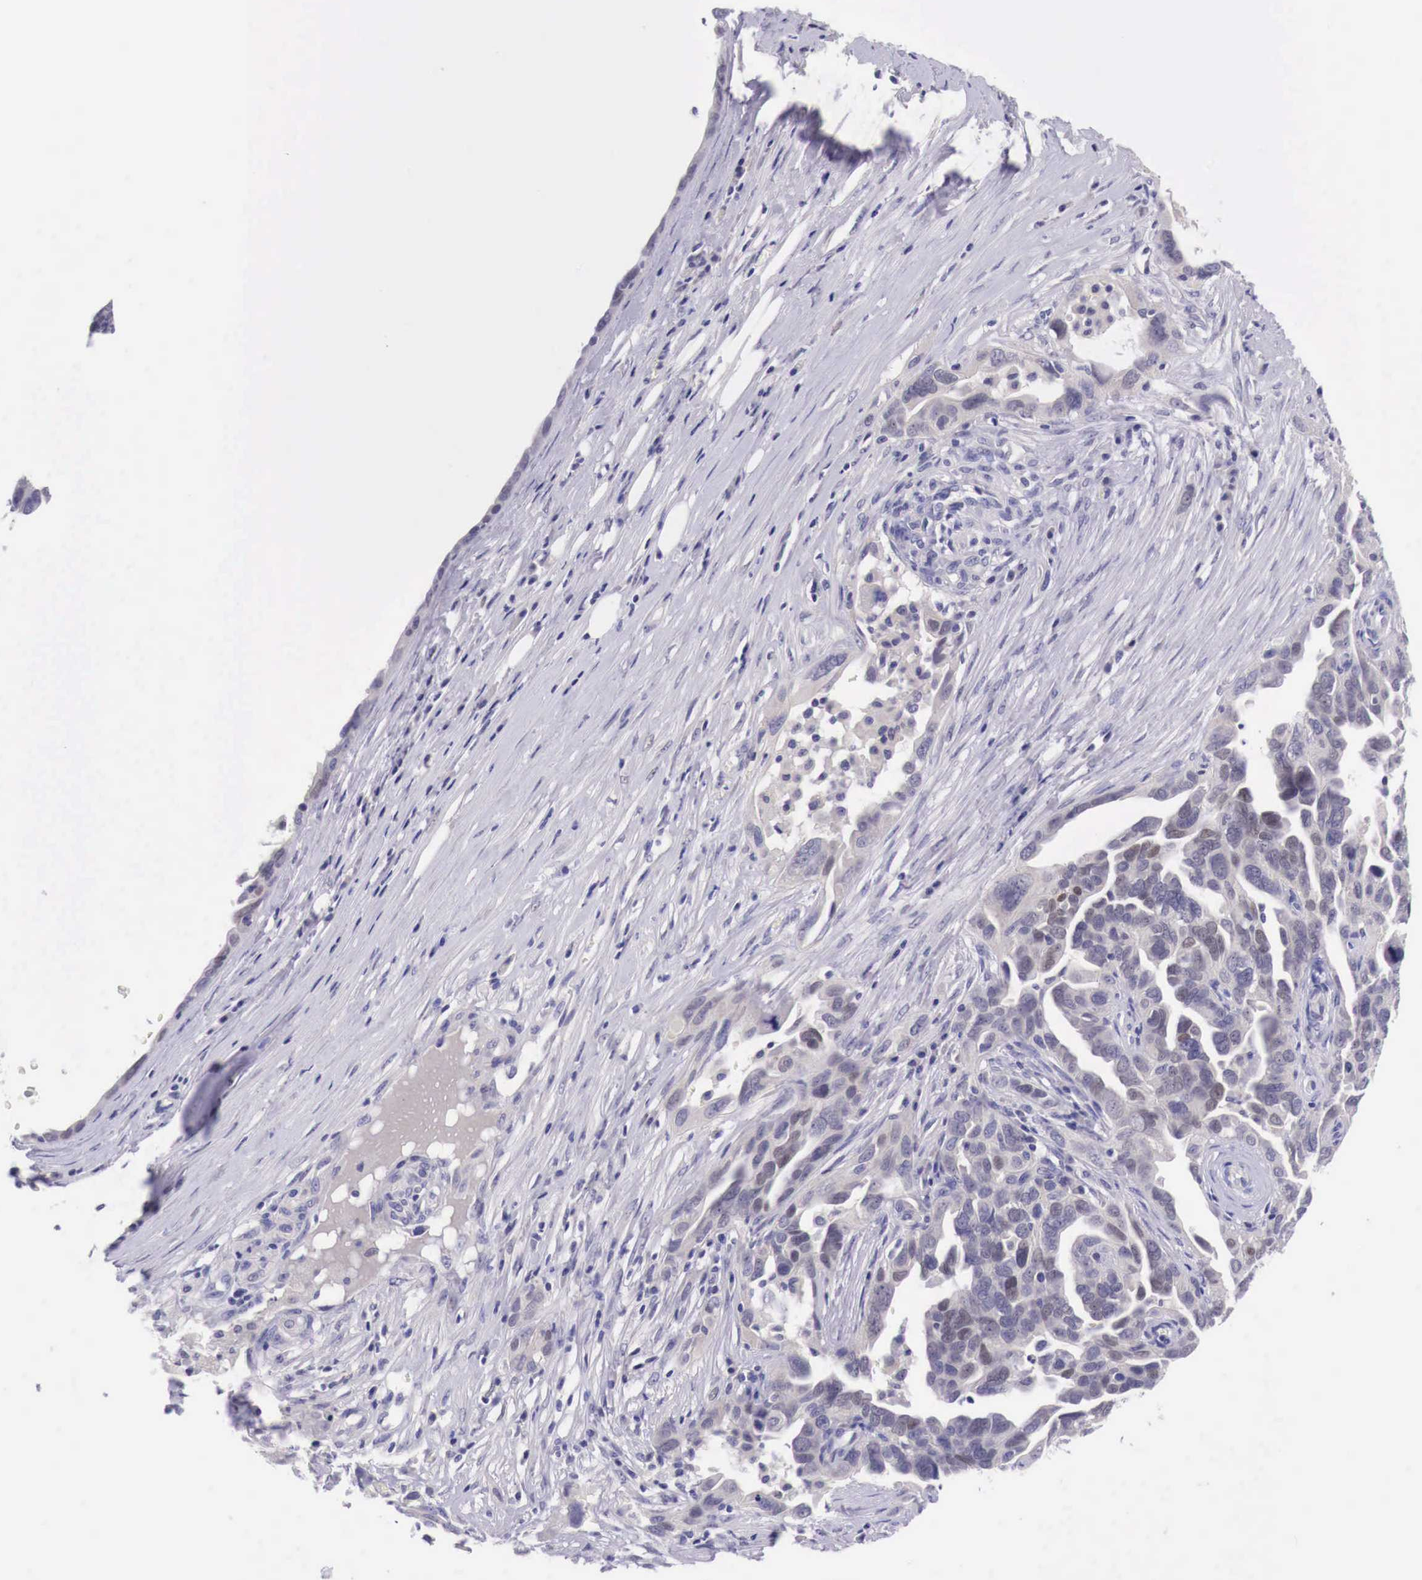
{"staining": {"intensity": "negative", "quantity": "none", "location": "none"}, "tissue": "ovarian cancer", "cell_type": "Tumor cells", "image_type": "cancer", "snomed": [{"axis": "morphology", "description": "Cystadenocarcinoma, serous, NOS"}, {"axis": "topography", "description": "Ovary"}], "caption": "This is an IHC photomicrograph of ovarian serous cystadenocarcinoma. There is no positivity in tumor cells.", "gene": "BCL6", "patient": {"sex": "female", "age": 64}}